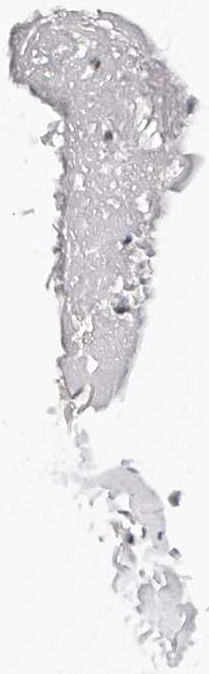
{"staining": {"intensity": "weak", "quantity": "25%-75%", "location": "cytoplasmic/membranous"}, "tissue": "breast", "cell_type": "Adipocytes", "image_type": "normal", "snomed": [{"axis": "morphology", "description": "Normal tissue, NOS"}, {"axis": "topography", "description": "Breast"}], "caption": "Immunohistochemical staining of normal human breast exhibits weak cytoplasmic/membranous protein positivity in about 25%-75% of adipocytes. (DAB IHC with brightfield microscopy, high magnification).", "gene": "LTB4R2", "patient": {"sex": "female", "age": 23}}